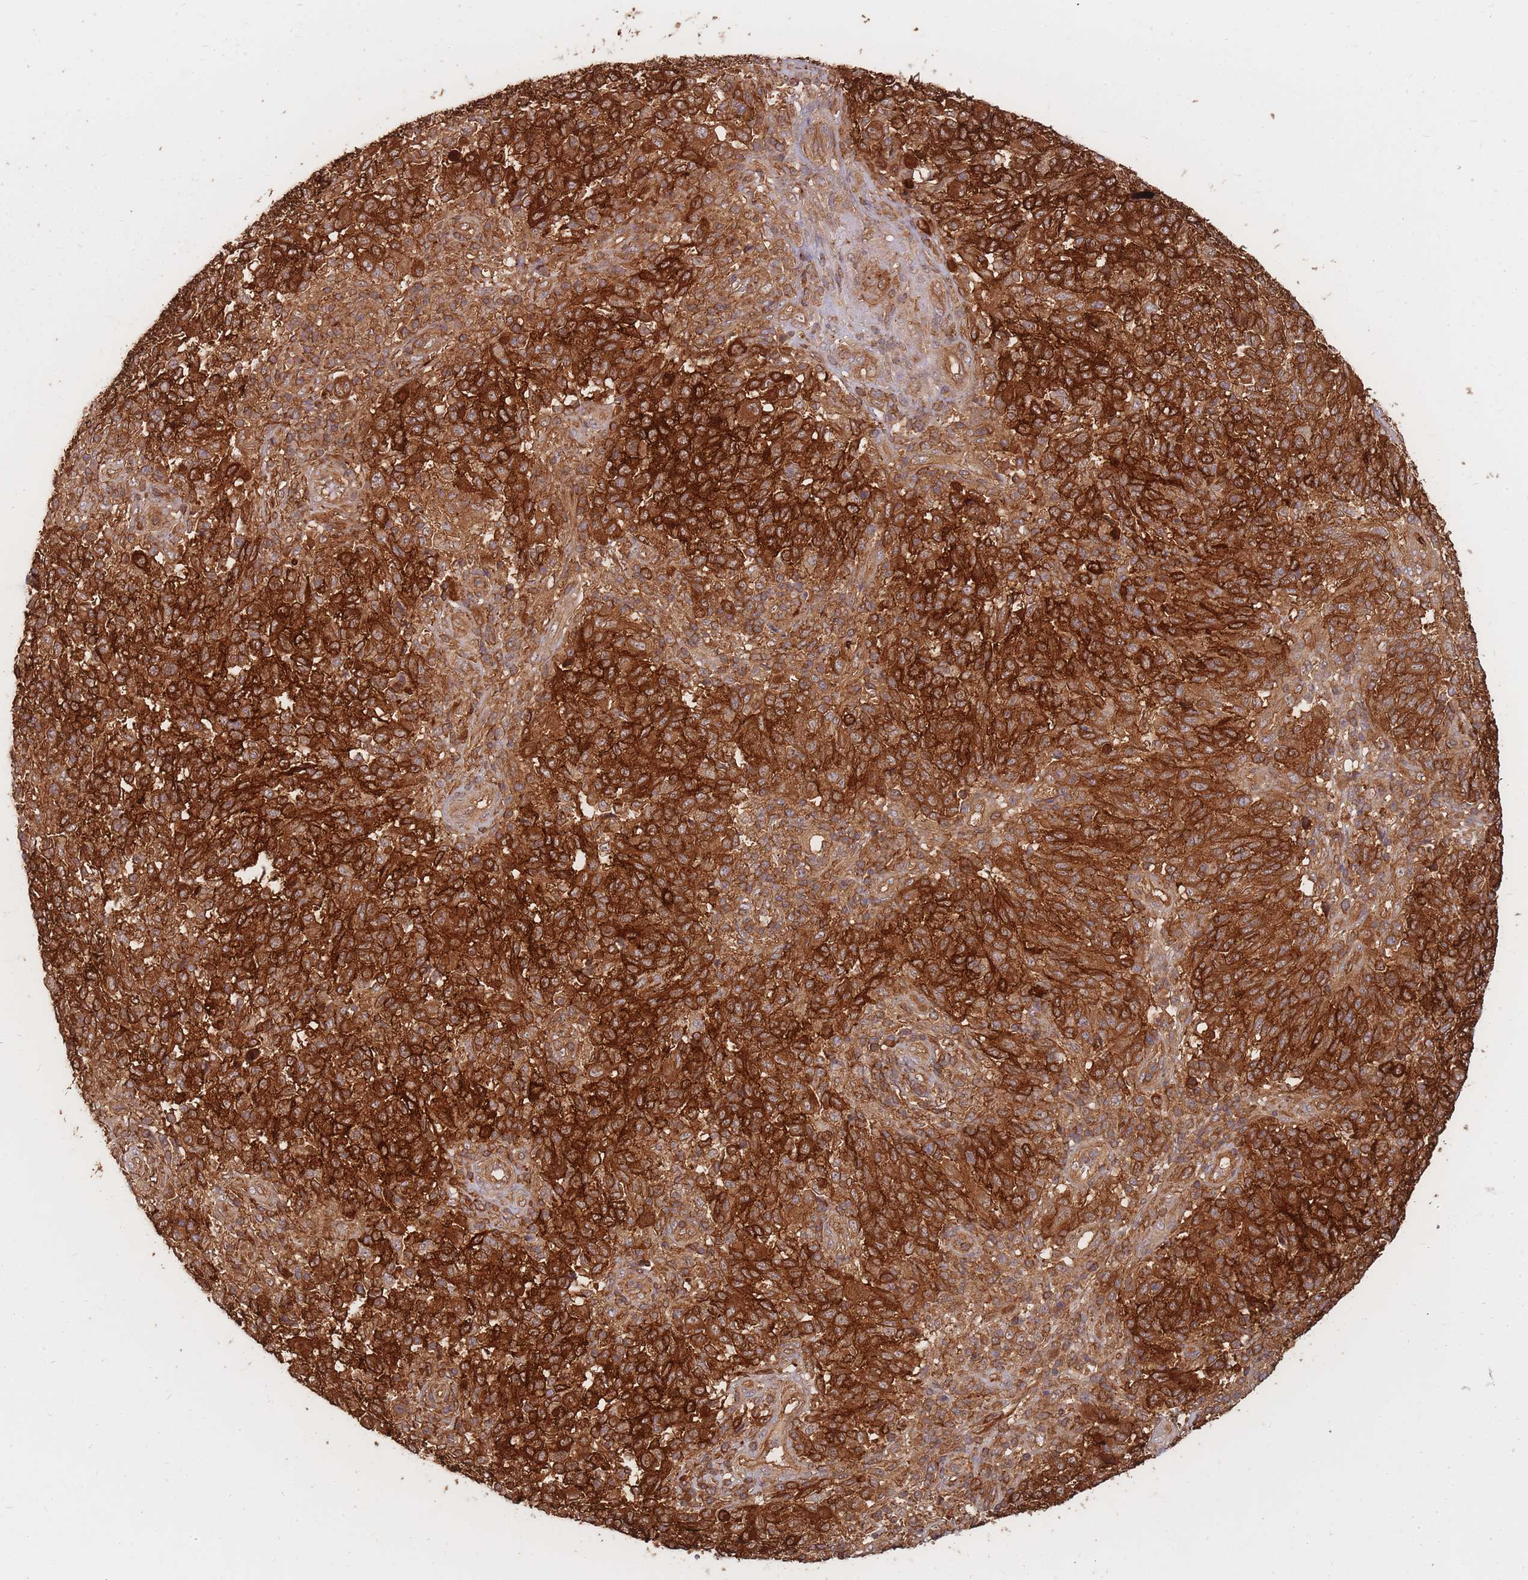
{"staining": {"intensity": "strong", "quantity": ">75%", "location": "cytoplasmic/membranous"}, "tissue": "melanoma", "cell_type": "Tumor cells", "image_type": "cancer", "snomed": [{"axis": "morphology", "description": "Malignant melanoma, NOS"}, {"axis": "topography", "description": "Skin"}], "caption": "Immunohistochemistry image of neoplastic tissue: melanoma stained using IHC demonstrates high levels of strong protein expression localized specifically in the cytoplasmic/membranous of tumor cells, appearing as a cytoplasmic/membranous brown color.", "gene": "PLS3", "patient": {"sex": "male", "age": 66}}